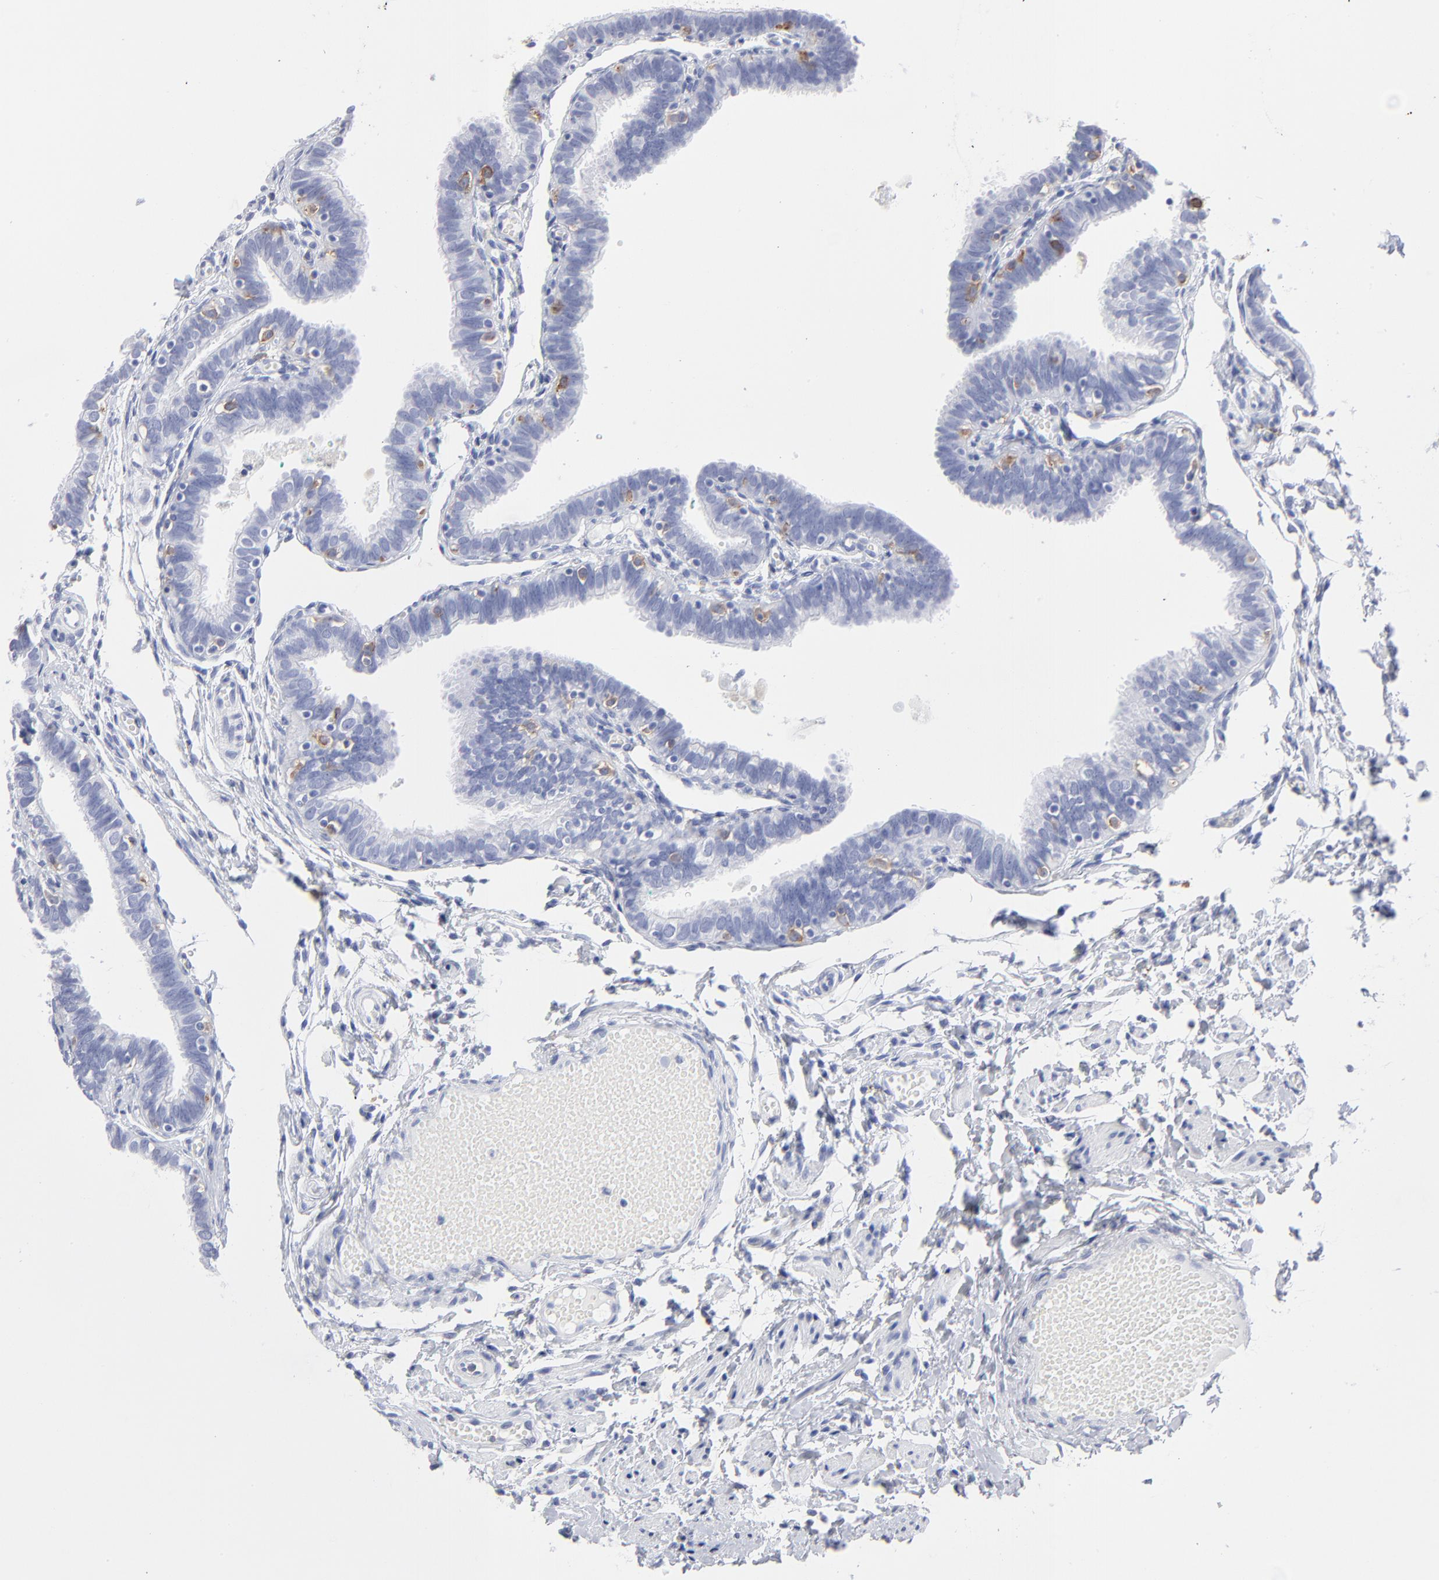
{"staining": {"intensity": "negative", "quantity": "none", "location": "none"}, "tissue": "fallopian tube", "cell_type": "Glandular cells", "image_type": "normal", "snomed": [{"axis": "morphology", "description": "Normal tissue, NOS"}, {"axis": "topography", "description": "Fallopian tube"}], "caption": "Fallopian tube was stained to show a protein in brown. There is no significant positivity in glandular cells. (DAB IHC, high magnification).", "gene": "LAT2", "patient": {"sex": "female", "age": 46}}